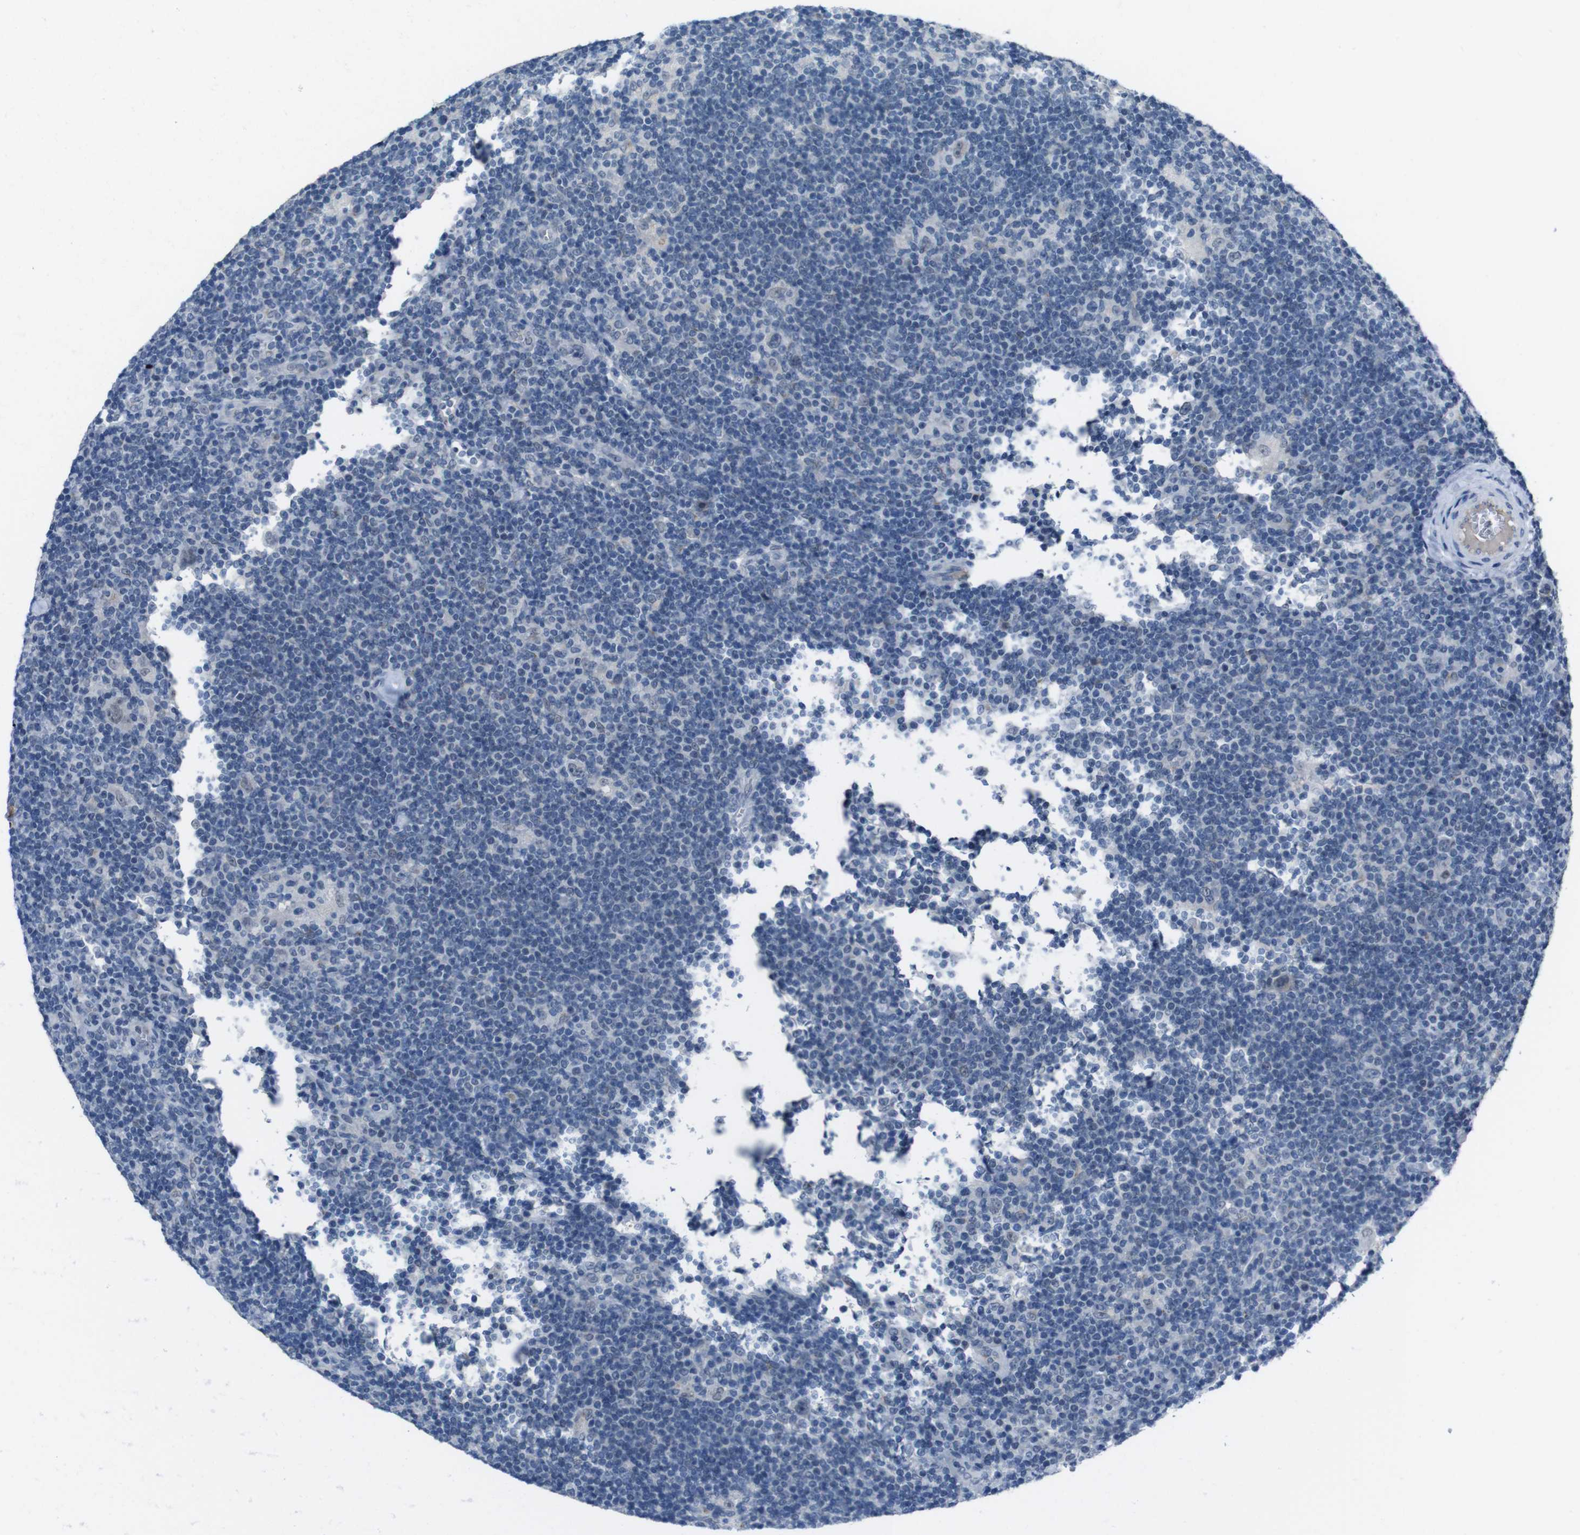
{"staining": {"intensity": "negative", "quantity": "none", "location": "none"}, "tissue": "lymphoma", "cell_type": "Tumor cells", "image_type": "cancer", "snomed": [{"axis": "morphology", "description": "Hodgkin's disease, NOS"}, {"axis": "topography", "description": "Lymph node"}], "caption": "Lymphoma stained for a protein using IHC displays no positivity tumor cells.", "gene": "CDHR2", "patient": {"sex": "female", "age": 57}}